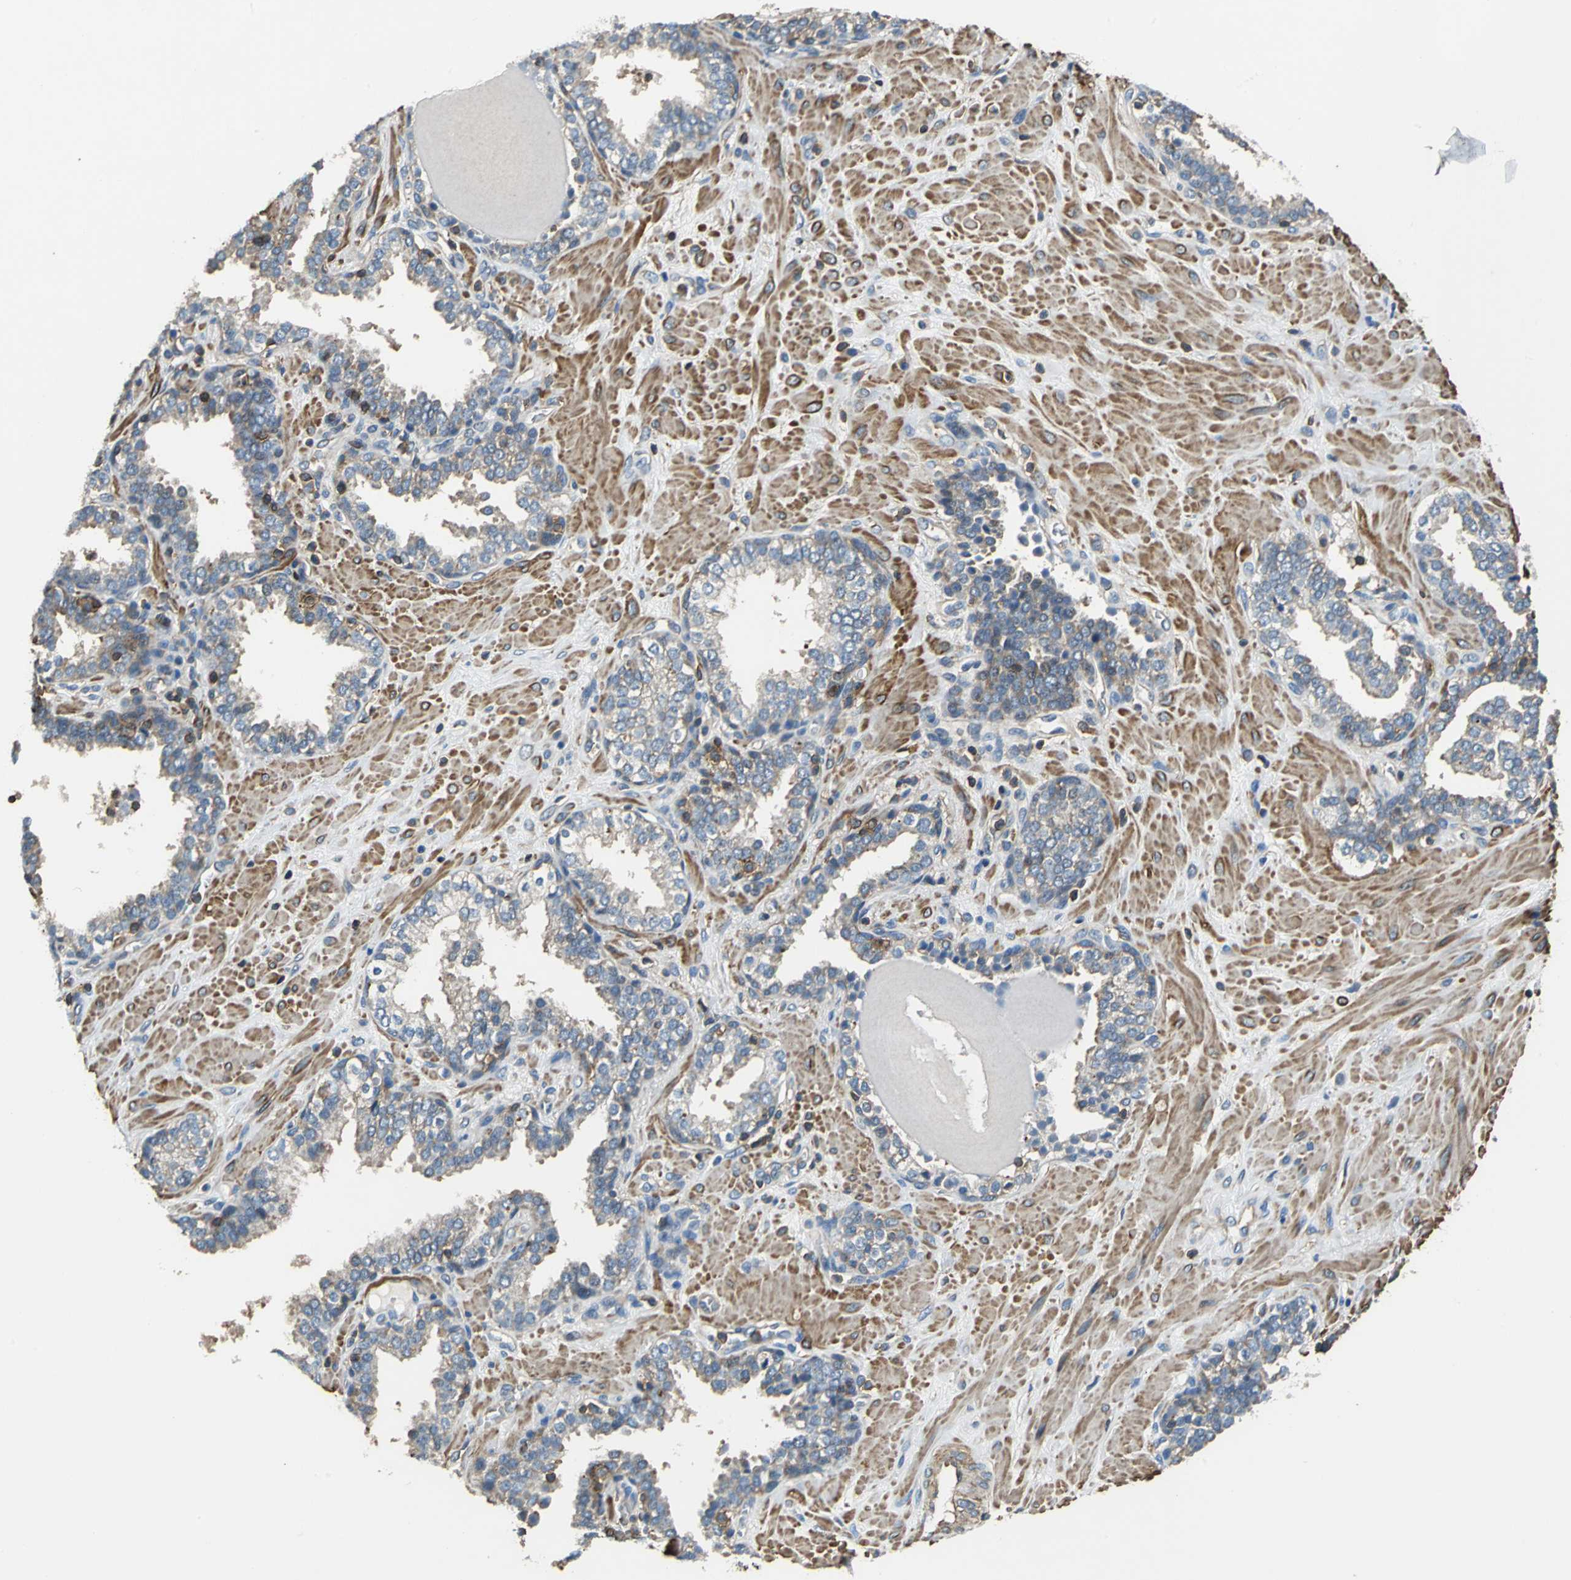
{"staining": {"intensity": "weak", "quantity": "25%-75%", "location": "cytoplasmic/membranous"}, "tissue": "prostate", "cell_type": "Glandular cells", "image_type": "normal", "snomed": [{"axis": "morphology", "description": "Normal tissue, NOS"}, {"axis": "topography", "description": "Prostate"}], "caption": "A brown stain highlights weak cytoplasmic/membranous positivity of a protein in glandular cells of benign prostate. (DAB IHC, brown staining for protein, blue staining for nuclei).", "gene": "PARVA", "patient": {"sex": "male", "age": 51}}